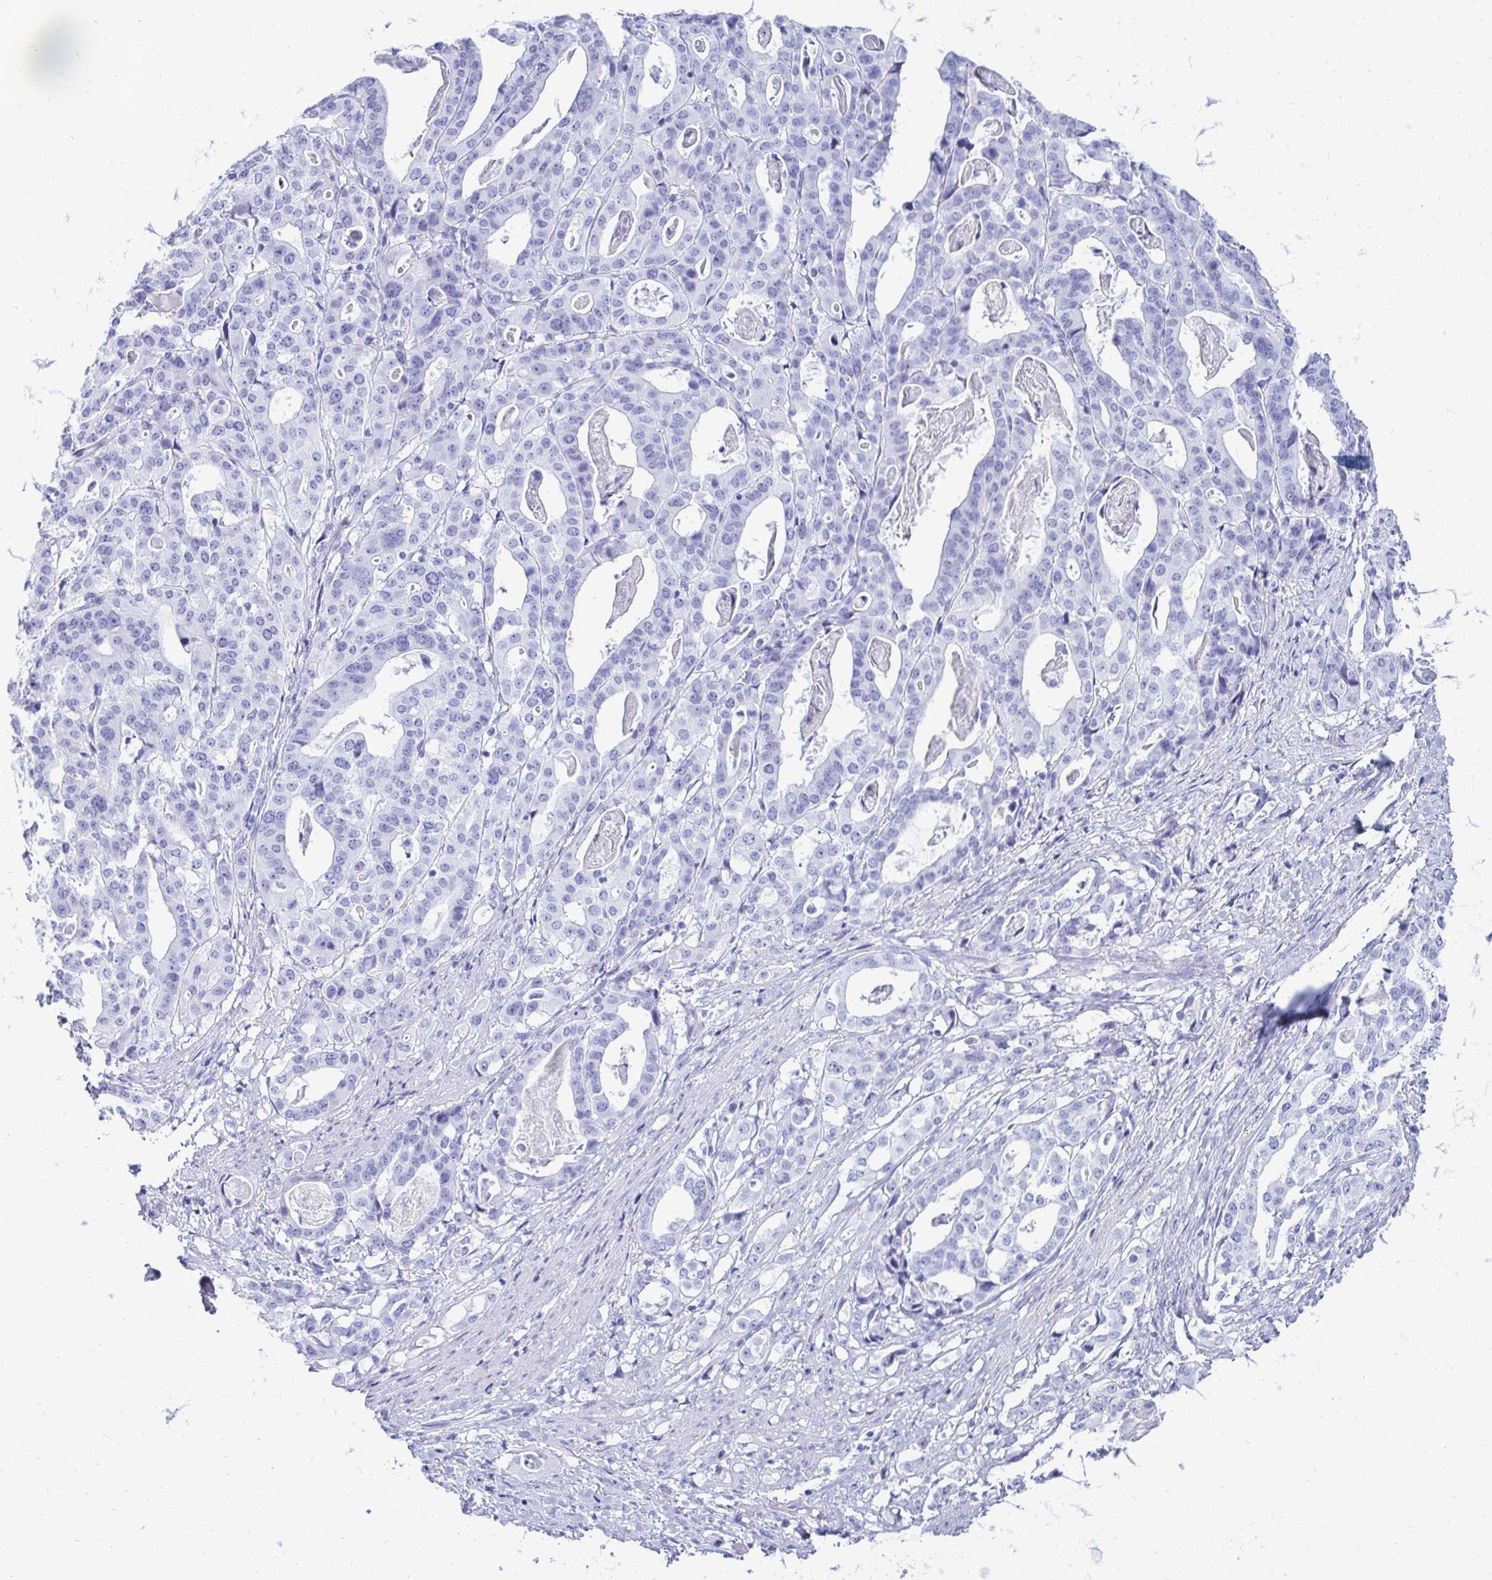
{"staining": {"intensity": "negative", "quantity": "none", "location": "none"}, "tissue": "stomach cancer", "cell_type": "Tumor cells", "image_type": "cancer", "snomed": [{"axis": "morphology", "description": "Adenocarcinoma, NOS"}, {"axis": "topography", "description": "Stomach"}], "caption": "High magnification brightfield microscopy of stomach adenocarcinoma stained with DAB (3,3'-diaminobenzidine) (brown) and counterstained with hematoxylin (blue): tumor cells show no significant expression. (Immunohistochemistry, brightfield microscopy, high magnification).", "gene": "OR10R2", "patient": {"sex": "male", "age": 48}}